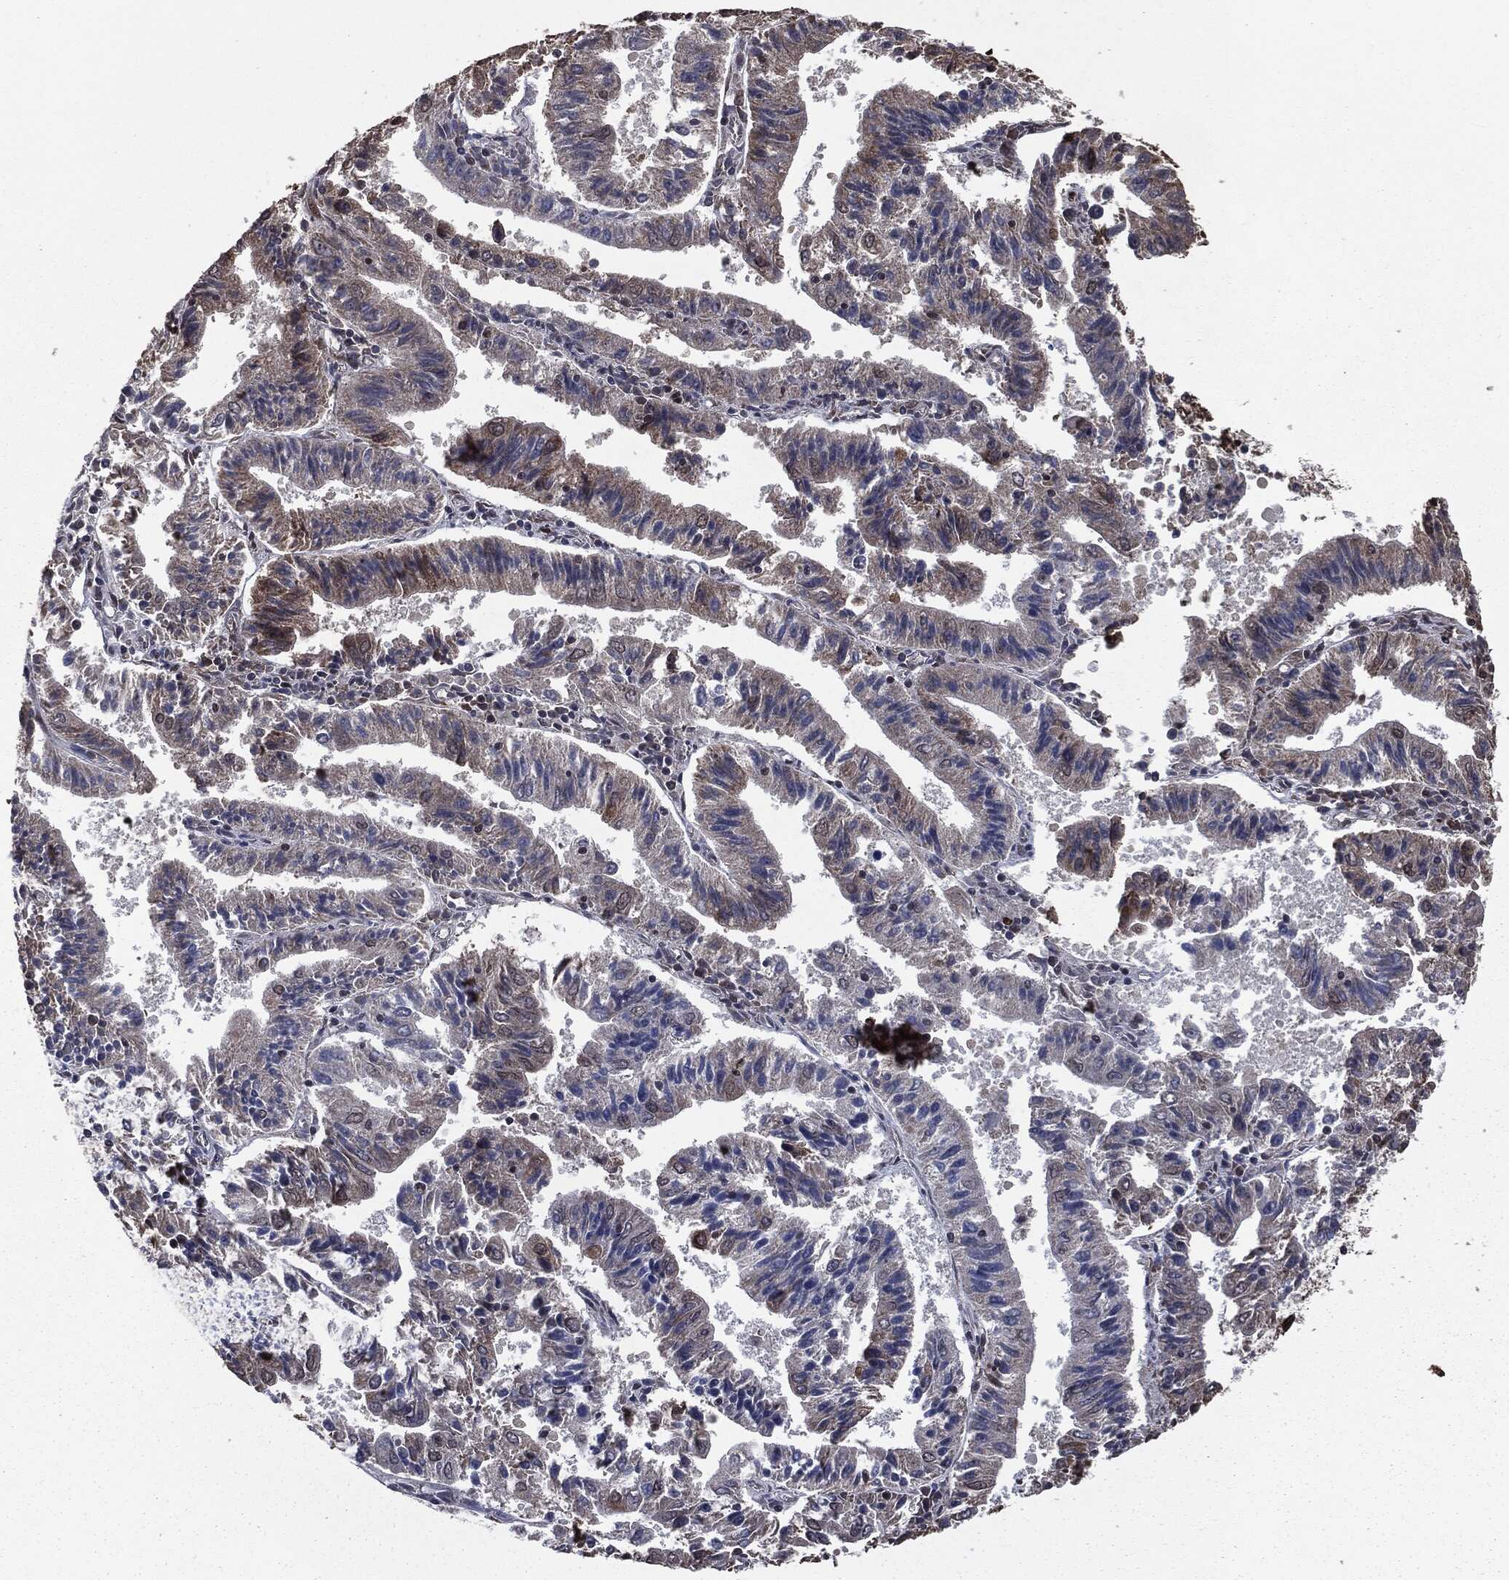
{"staining": {"intensity": "moderate", "quantity": "<25%", "location": "nuclear"}, "tissue": "endometrial cancer", "cell_type": "Tumor cells", "image_type": "cancer", "snomed": [{"axis": "morphology", "description": "Adenocarcinoma, NOS"}, {"axis": "topography", "description": "Endometrium"}], "caption": "A brown stain shows moderate nuclear staining of a protein in endometrial cancer (adenocarcinoma) tumor cells.", "gene": "DVL2", "patient": {"sex": "female", "age": 82}}